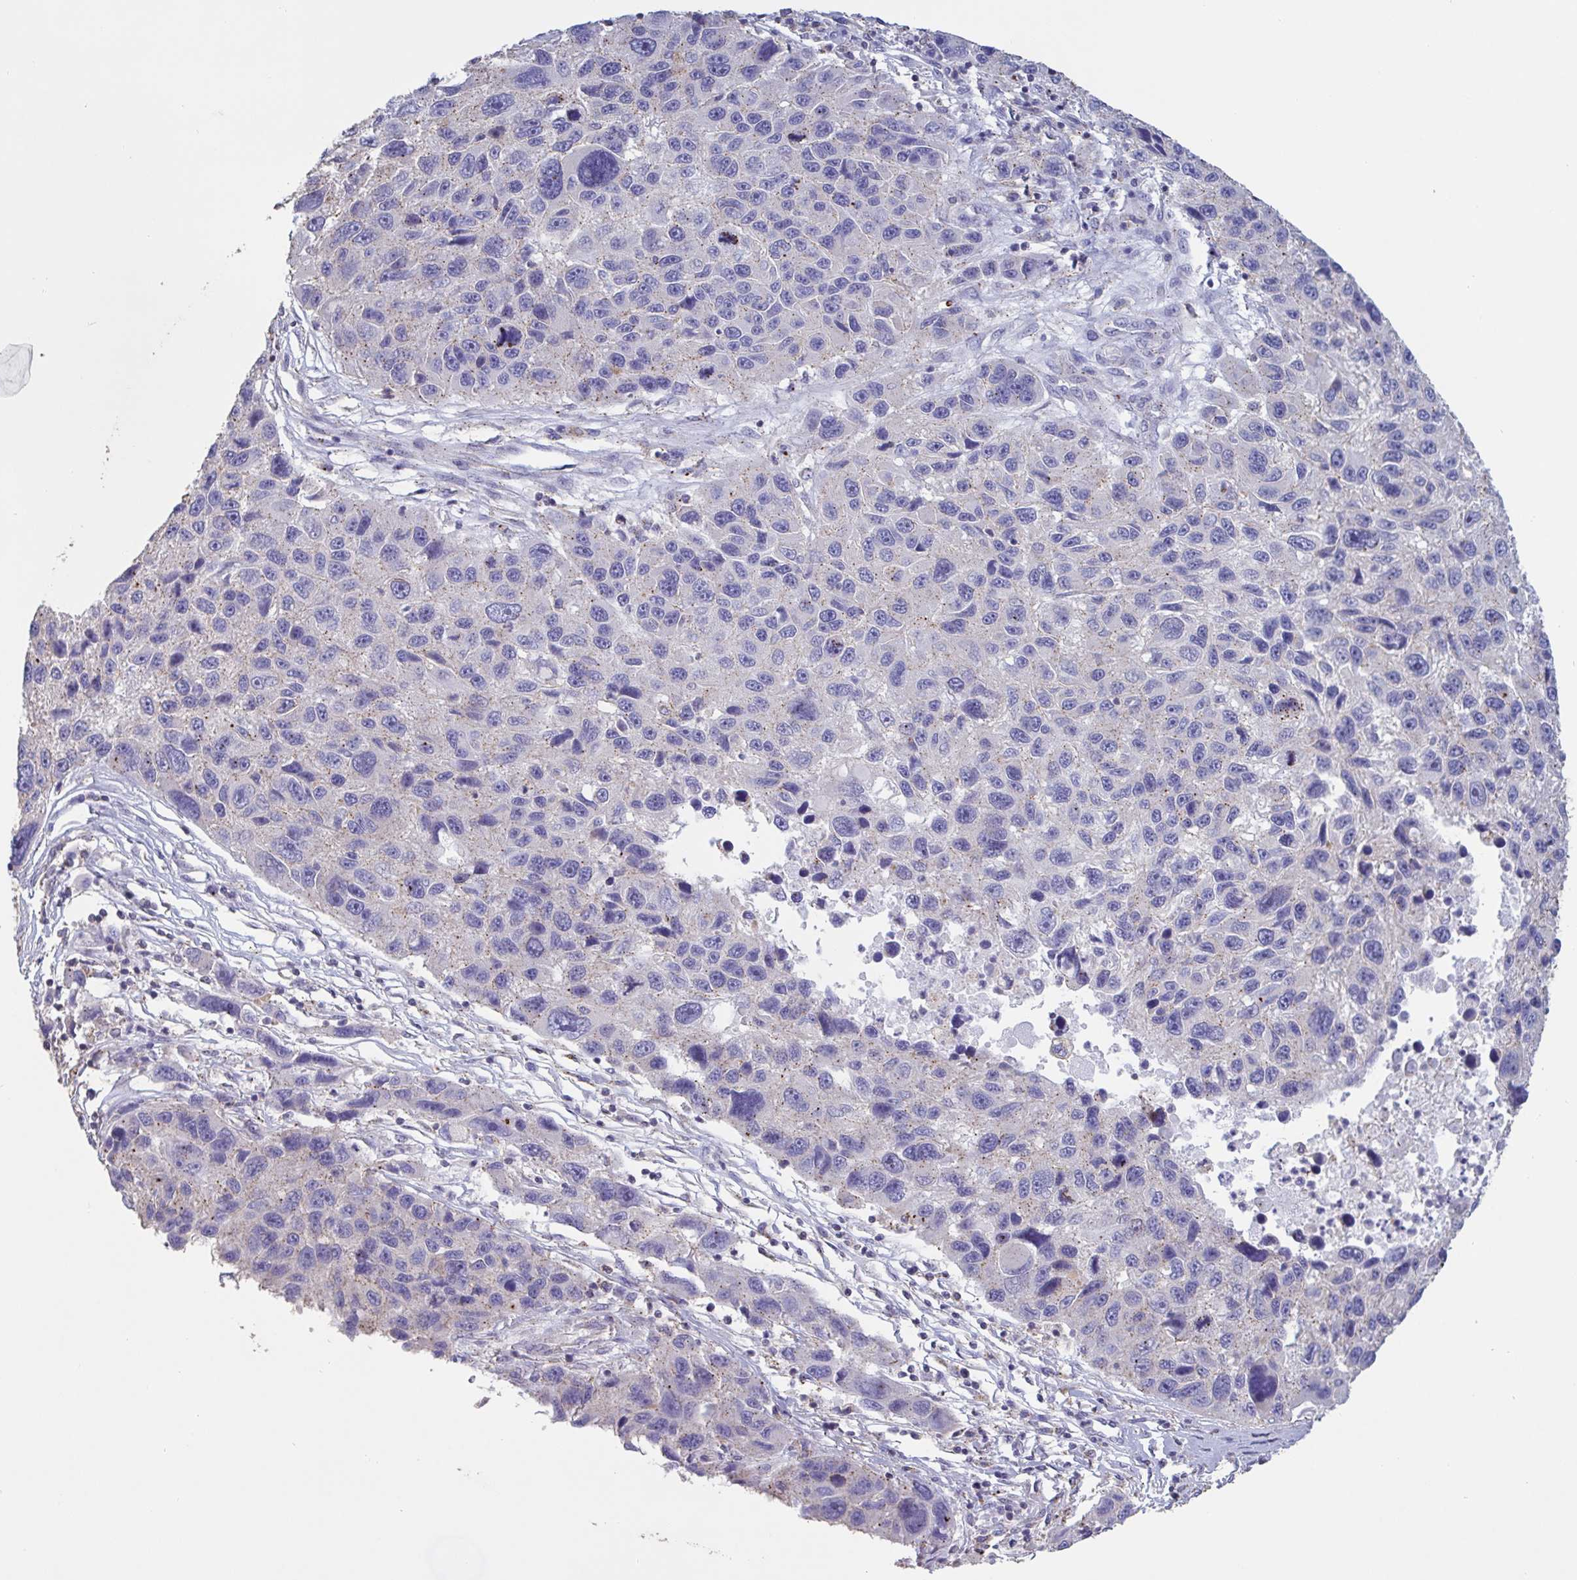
{"staining": {"intensity": "negative", "quantity": "none", "location": "none"}, "tissue": "melanoma", "cell_type": "Tumor cells", "image_type": "cancer", "snomed": [{"axis": "morphology", "description": "Malignant melanoma, NOS"}, {"axis": "topography", "description": "Skin"}], "caption": "There is no significant expression in tumor cells of malignant melanoma.", "gene": "CHMP5", "patient": {"sex": "male", "age": 53}}